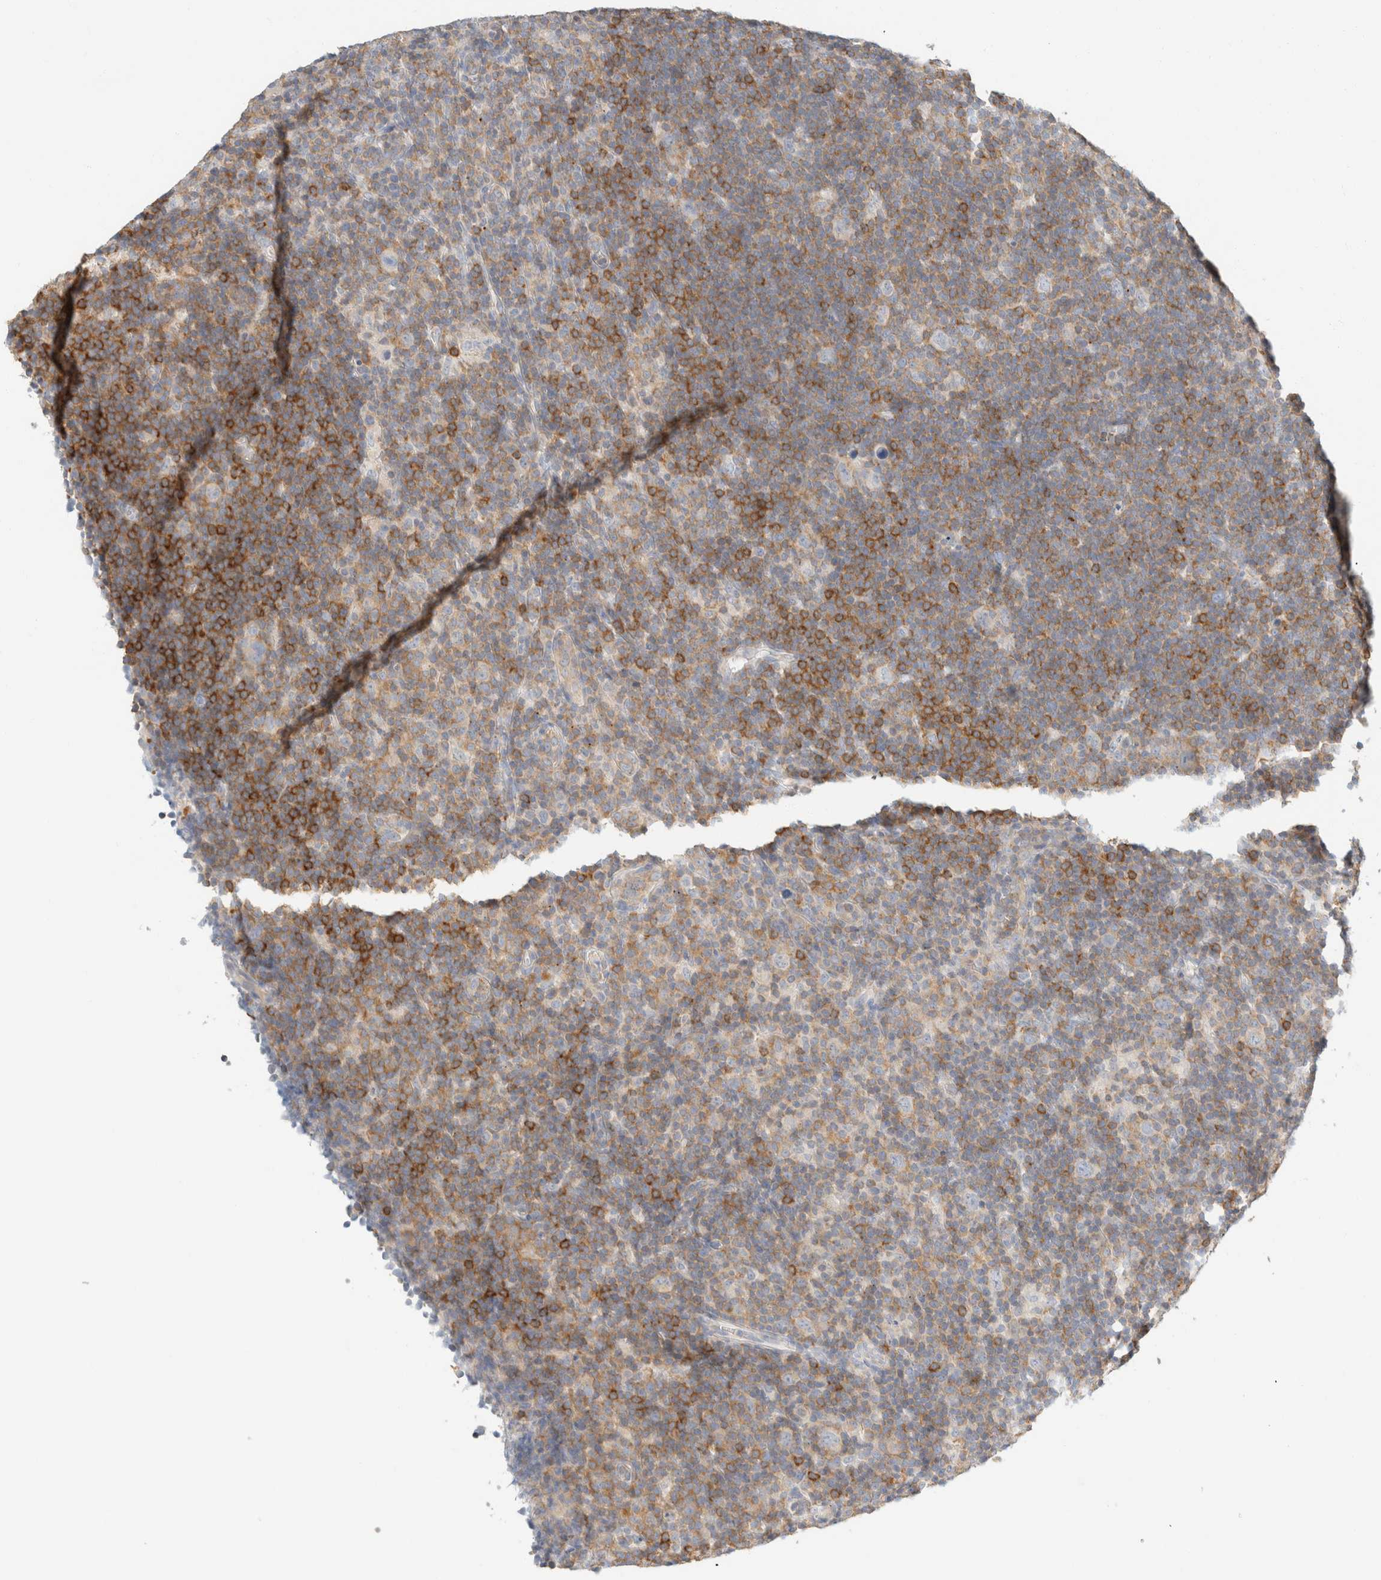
{"staining": {"intensity": "negative", "quantity": "none", "location": "none"}, "tissue": "lymphoma", "cell_type": "Tumor cells", "image_type": "cancer", "snomed": [{"axis": "morphology", "description": "Hodgkin's disease, NOS"}, {"axis": "topography", "description": "Lymph node"}], "caption": "The micrograph displays no staining of tumor cells in Hodgkin's disease.", "gene": "SH3GLB2", "patient": {"sex": "female", "age": 57}}